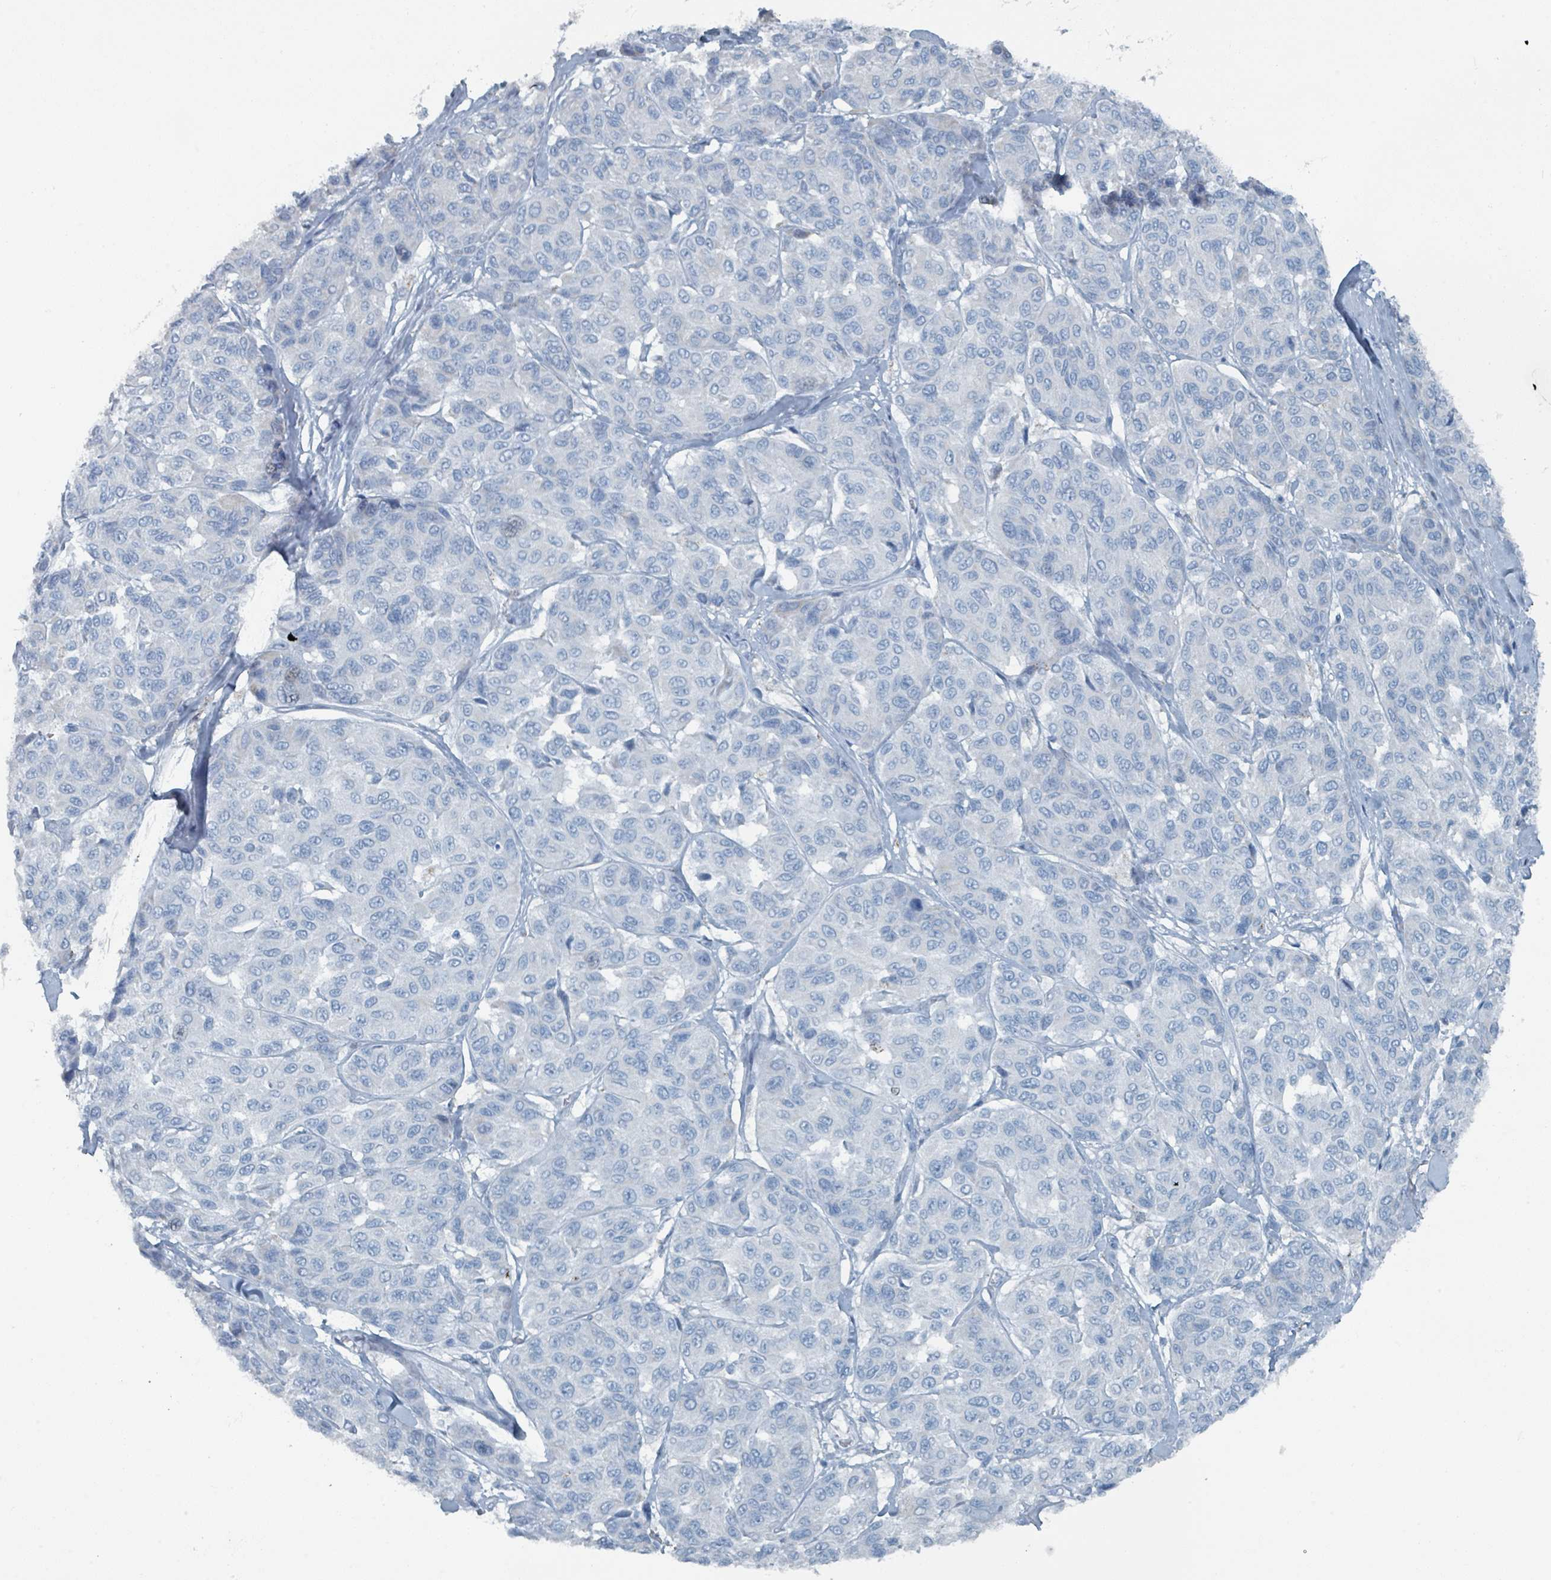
{"staining": {"intensity": "negative", "quantity": "none", "location": "none"}, "tissue": "melanoma", "cell_type": "Tumor cells", "image_type": "cancer", "snomed": [{"axis": "morphology", "description": "Malignant melanoma, NOS"}, {"axis": "topography", "description": "Skin"}], "caption": "Tumor cells show no significant staining in melanoma.", "gene": "GAMT", "patient": {"sex": "female", "age": 66}}